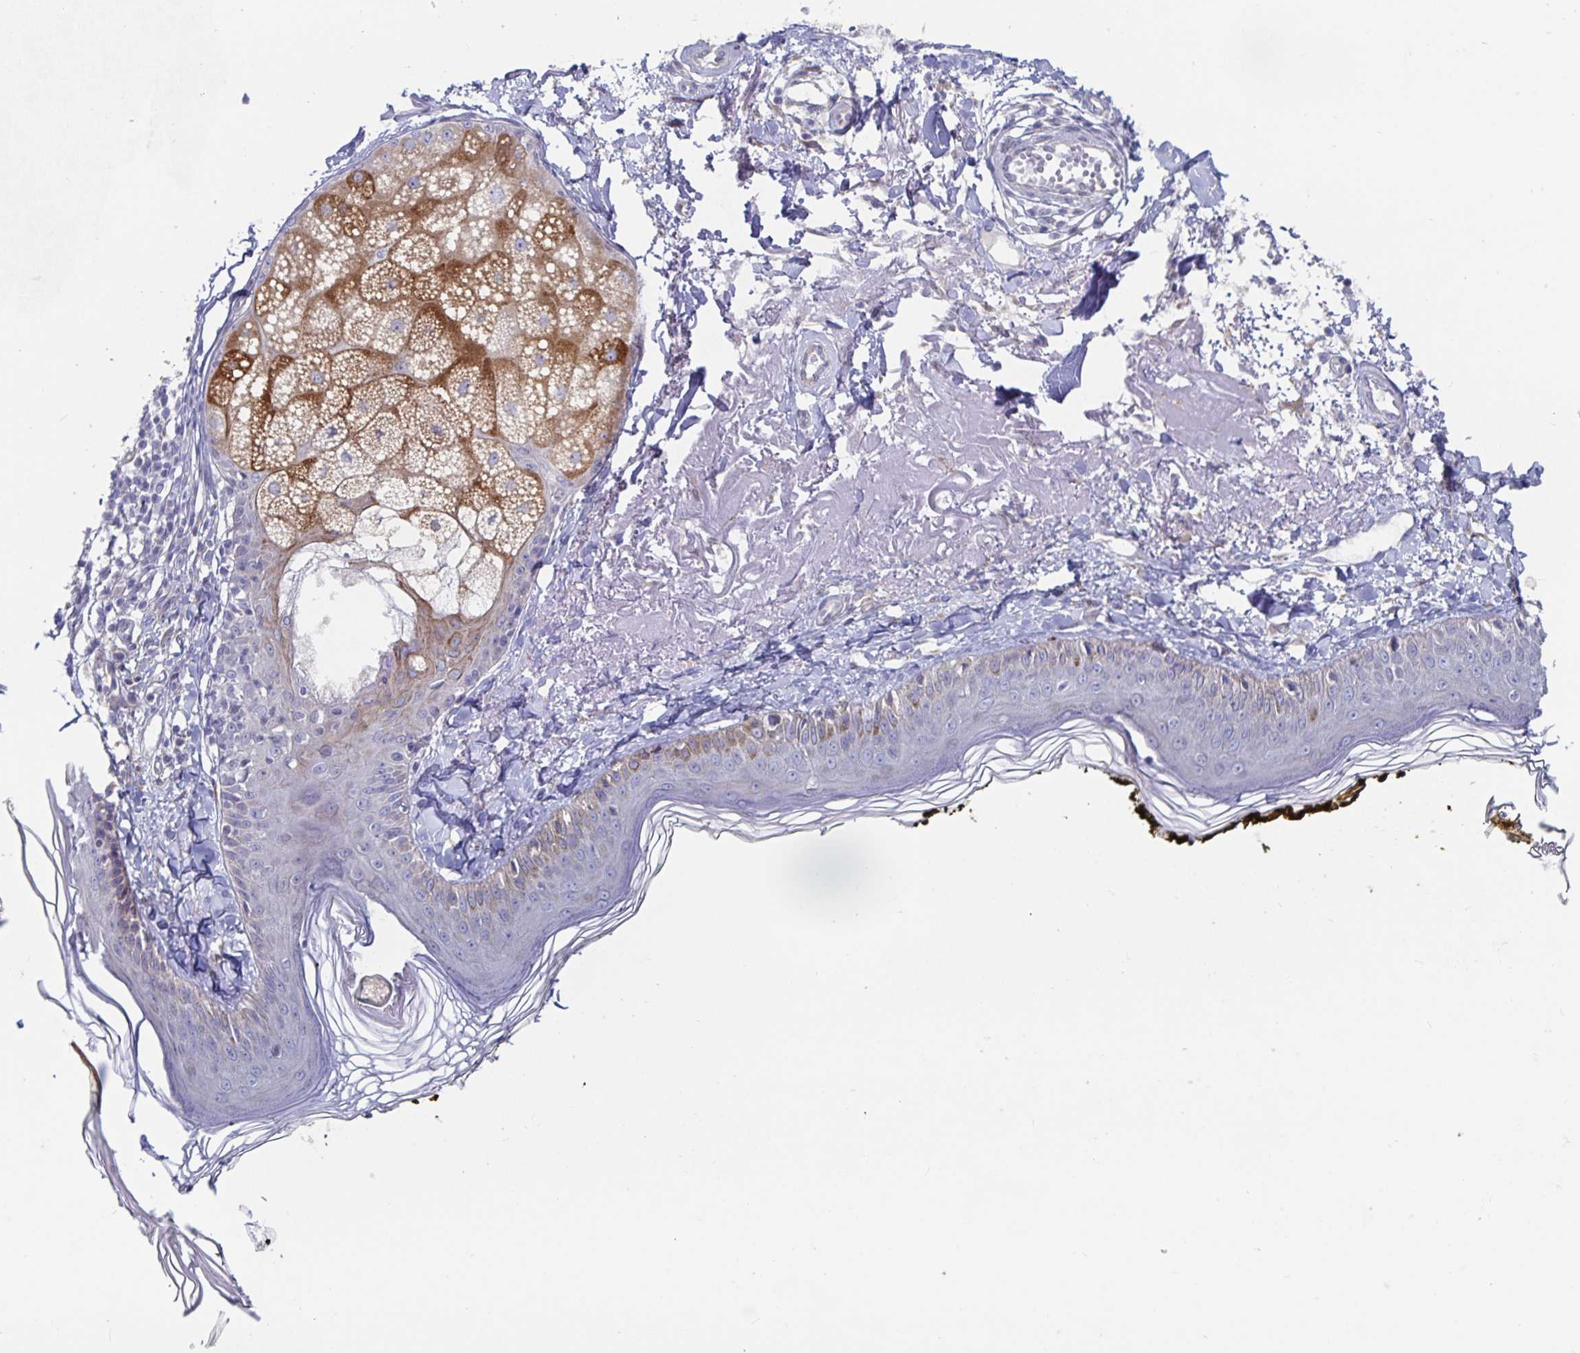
{"staining": {"intensity": "negative", "quantity": "none", "location": "none"}, "tissue": "skin", "cell_type": "Fibroblasts", "image_type": "normal", "snomed": [{"axis": "morphology", "description": "Normal tissue, NOS"}, {"axis": "topography", "description": "Skin"}], "caption": "Photomicrograph shows no significant protein staining in fibroblasts of unremarkable skin. (DAB (3,3'-diaminobenzidine) immunohistochemistry, high magnification).", "gene": "ZIK1", "patient": {"sex": "male", "age": 76}}